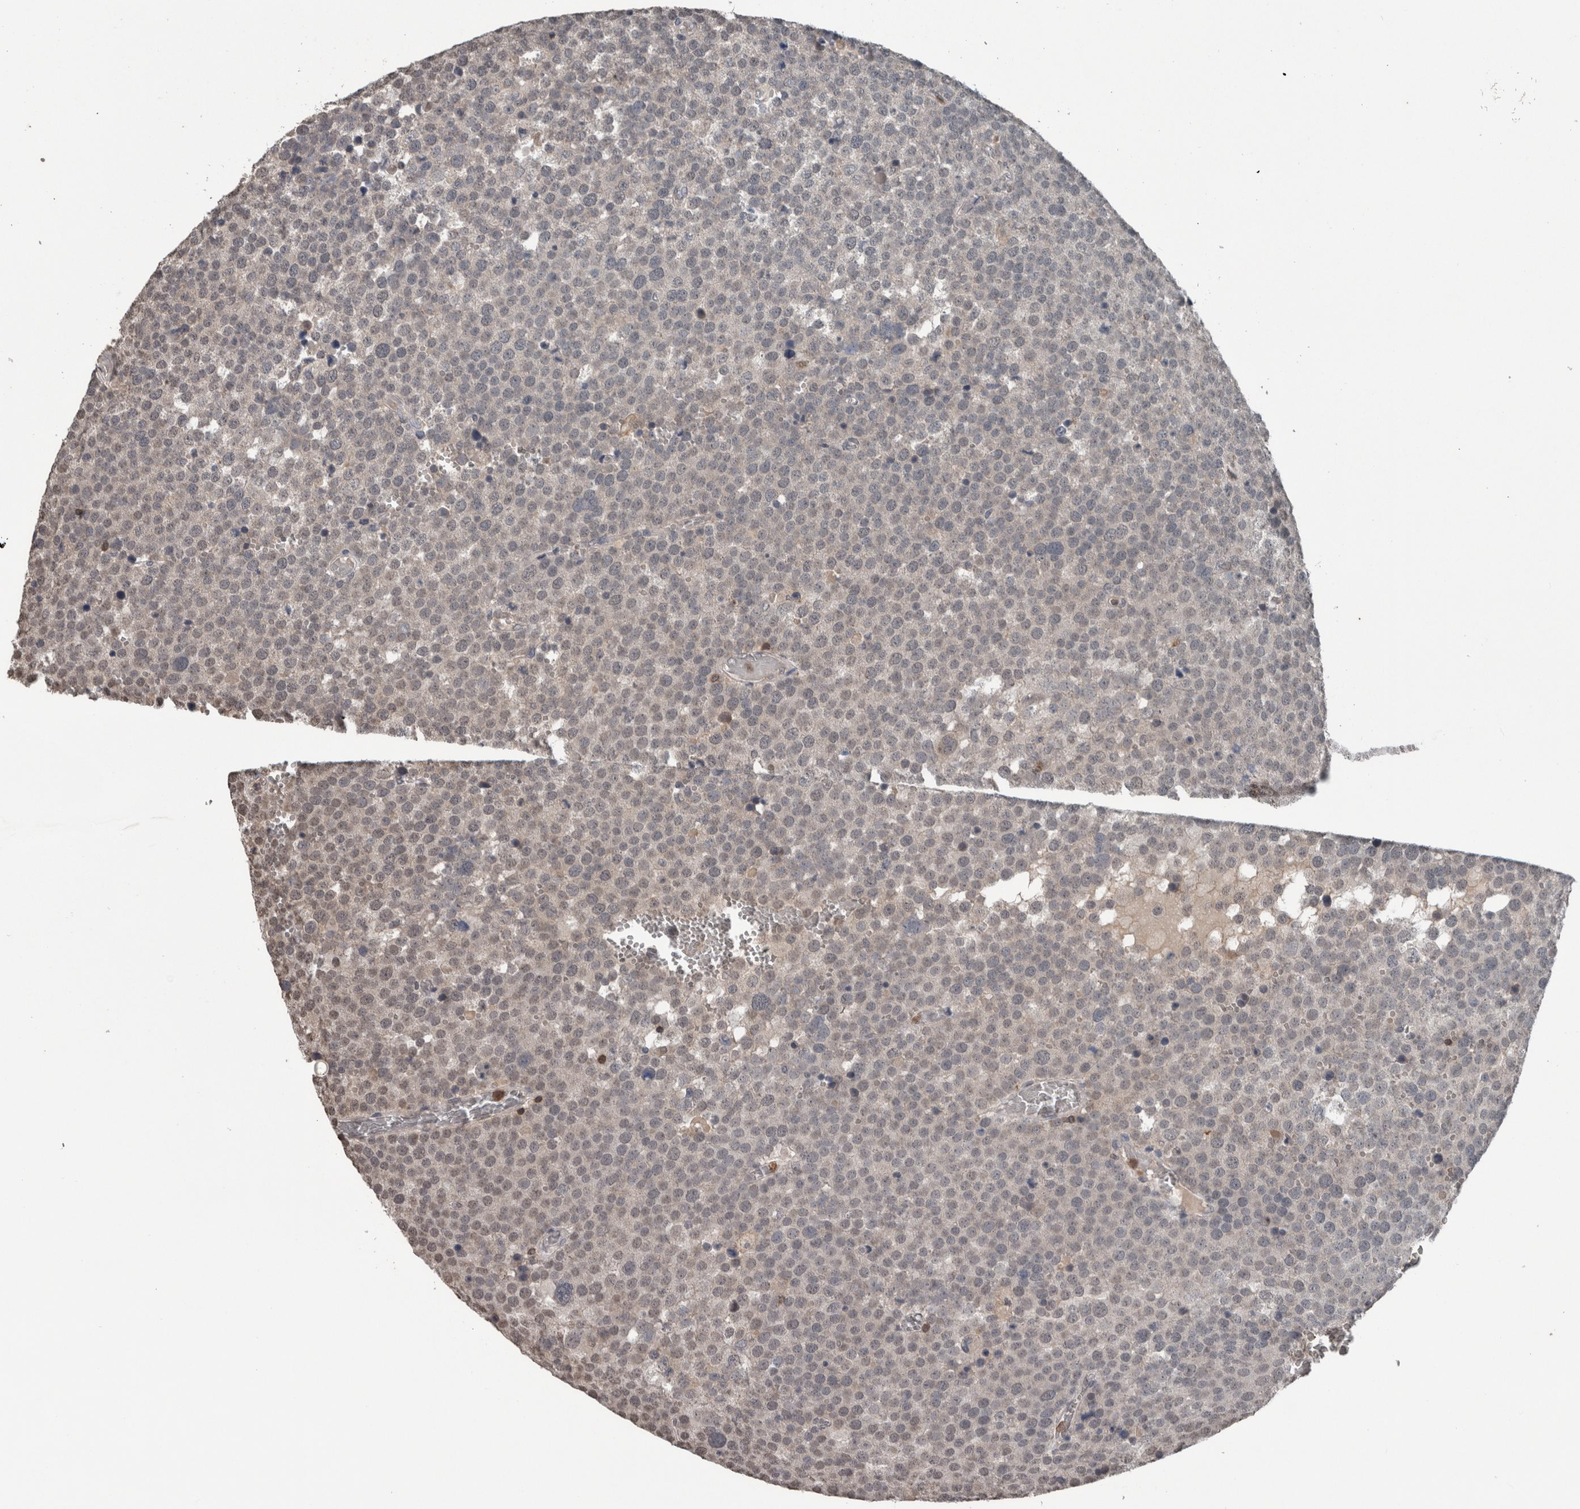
{"staining": {"intensity": "weak", "quantity": "<25%", "location": "nuclear"}, "tissue": "testis cancer", "cell_type": "Tumor cells", "image_type": "cancer", "snomed": [{"axis": "morphology", "description": "Seminoma, NOS"}, {"axis": "topography", "description": "Testis"}], "caption": "IHC image of neoplastic tissue: testis cancer stained with DAB (3,3'-diaminobenzidine) exhibits no significant protein expression in tumor cells.", "gene": "MAFF", "patient": {"sex": "male", "age": 71}}